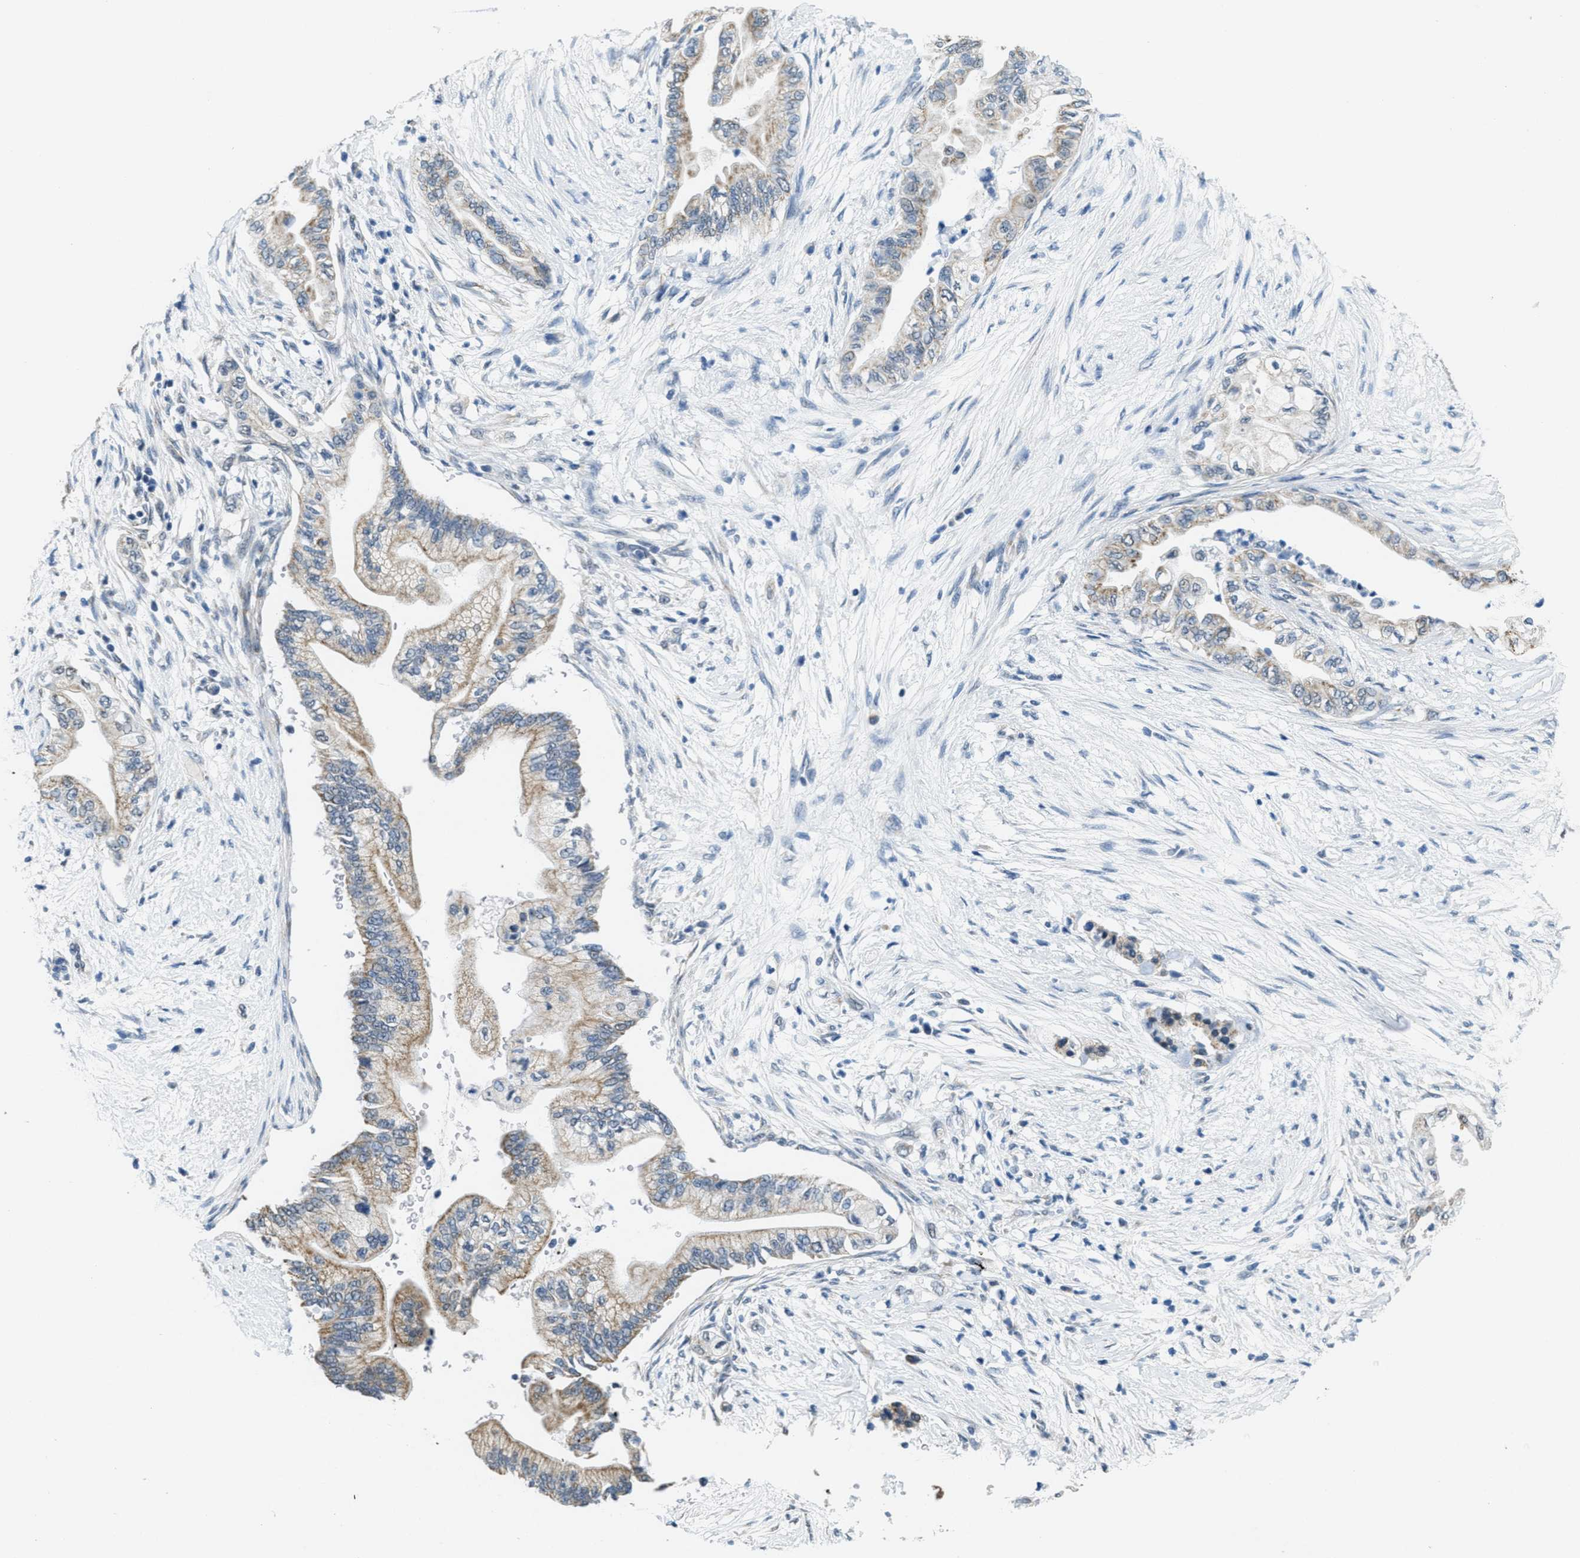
{"staining": {"intensity": "weak", "quantity": ">75%", "location": "cytoplasmic/membranous"}, "tissue": "pancreatic cancer", "cell_type": "Tumor cells", "image_type": "cancer", "snomed": [{"axis": "morphology", "description": "Normal tissue, NOS"}, {"axis": "morphology", "description": "Adenocarcinoma, NOS"}, {"axis": "topography", "description": "Pancreas"}, {"axis": "topography", "description": "Duodenum"}], "caption": "IHC (DAB (3,3'-diaminobenzidine)) staining of human pancreatic adenocarcinoma exhibits weak cytoplasmic/membranous protein positivity in approximately >75% of tumor cells.", "gene": "TOMM70", "patient": {"sex": "female", "age": 60}}